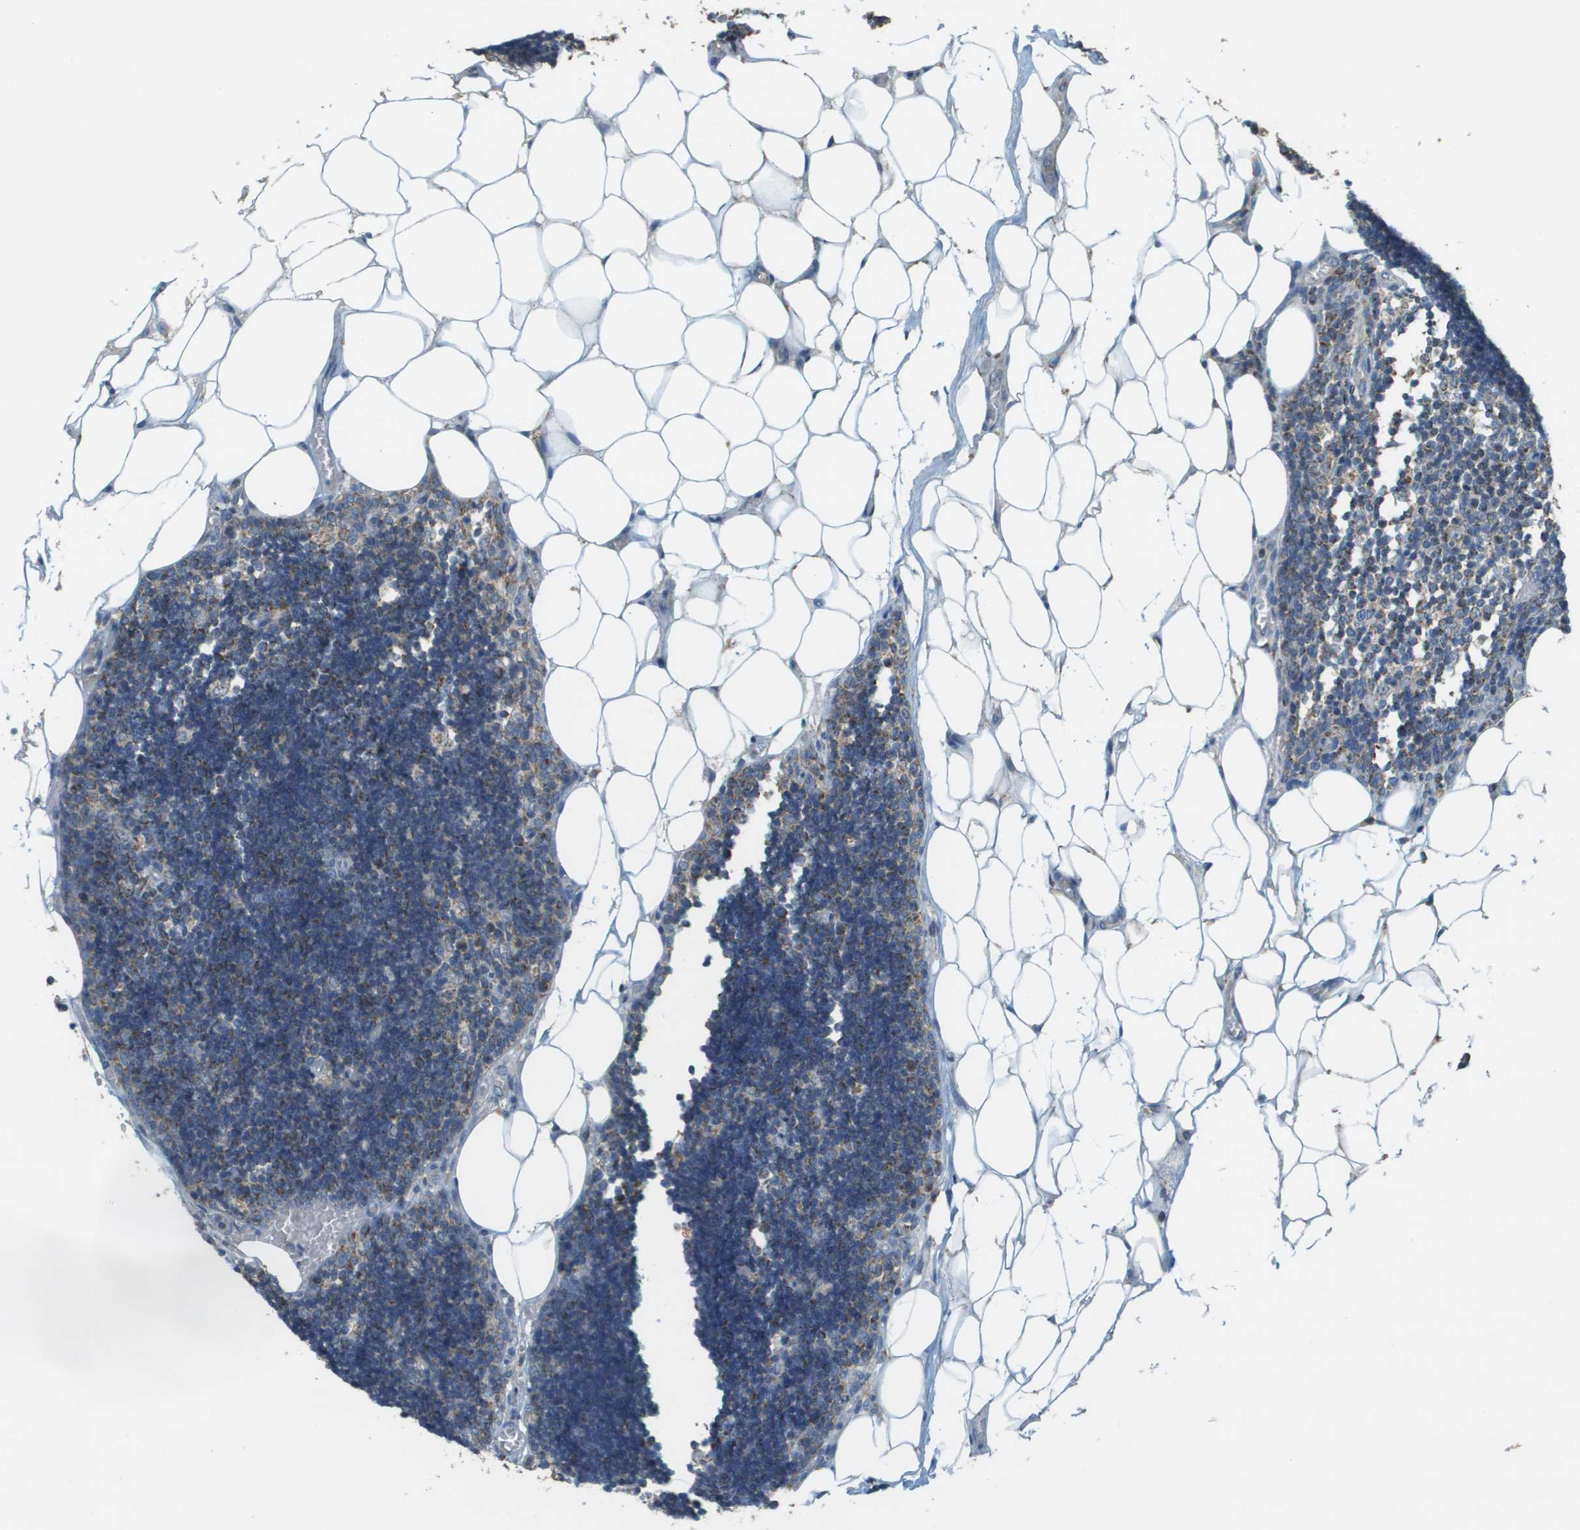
{"staining": {"intensity": "moderate", "quantity": "<25%", "location": "cytoplasmic/membranous"}, "tissue": "lymph node", "cell_type": "Germinal center cells", "image_type": "normal", "snomed": [{"axis": "morphology", "description": "Normal tissue, NOS"}, {"axis": "topography", "description": "Lymph node"}], "caption": "Human lymph node stained for a protein (brown) shows moderate cytoplasmic/membranous positive positivity in about <25% of germinal center cells.", "gene": "FH", "patient": {"sex": "male", "age": 33}}